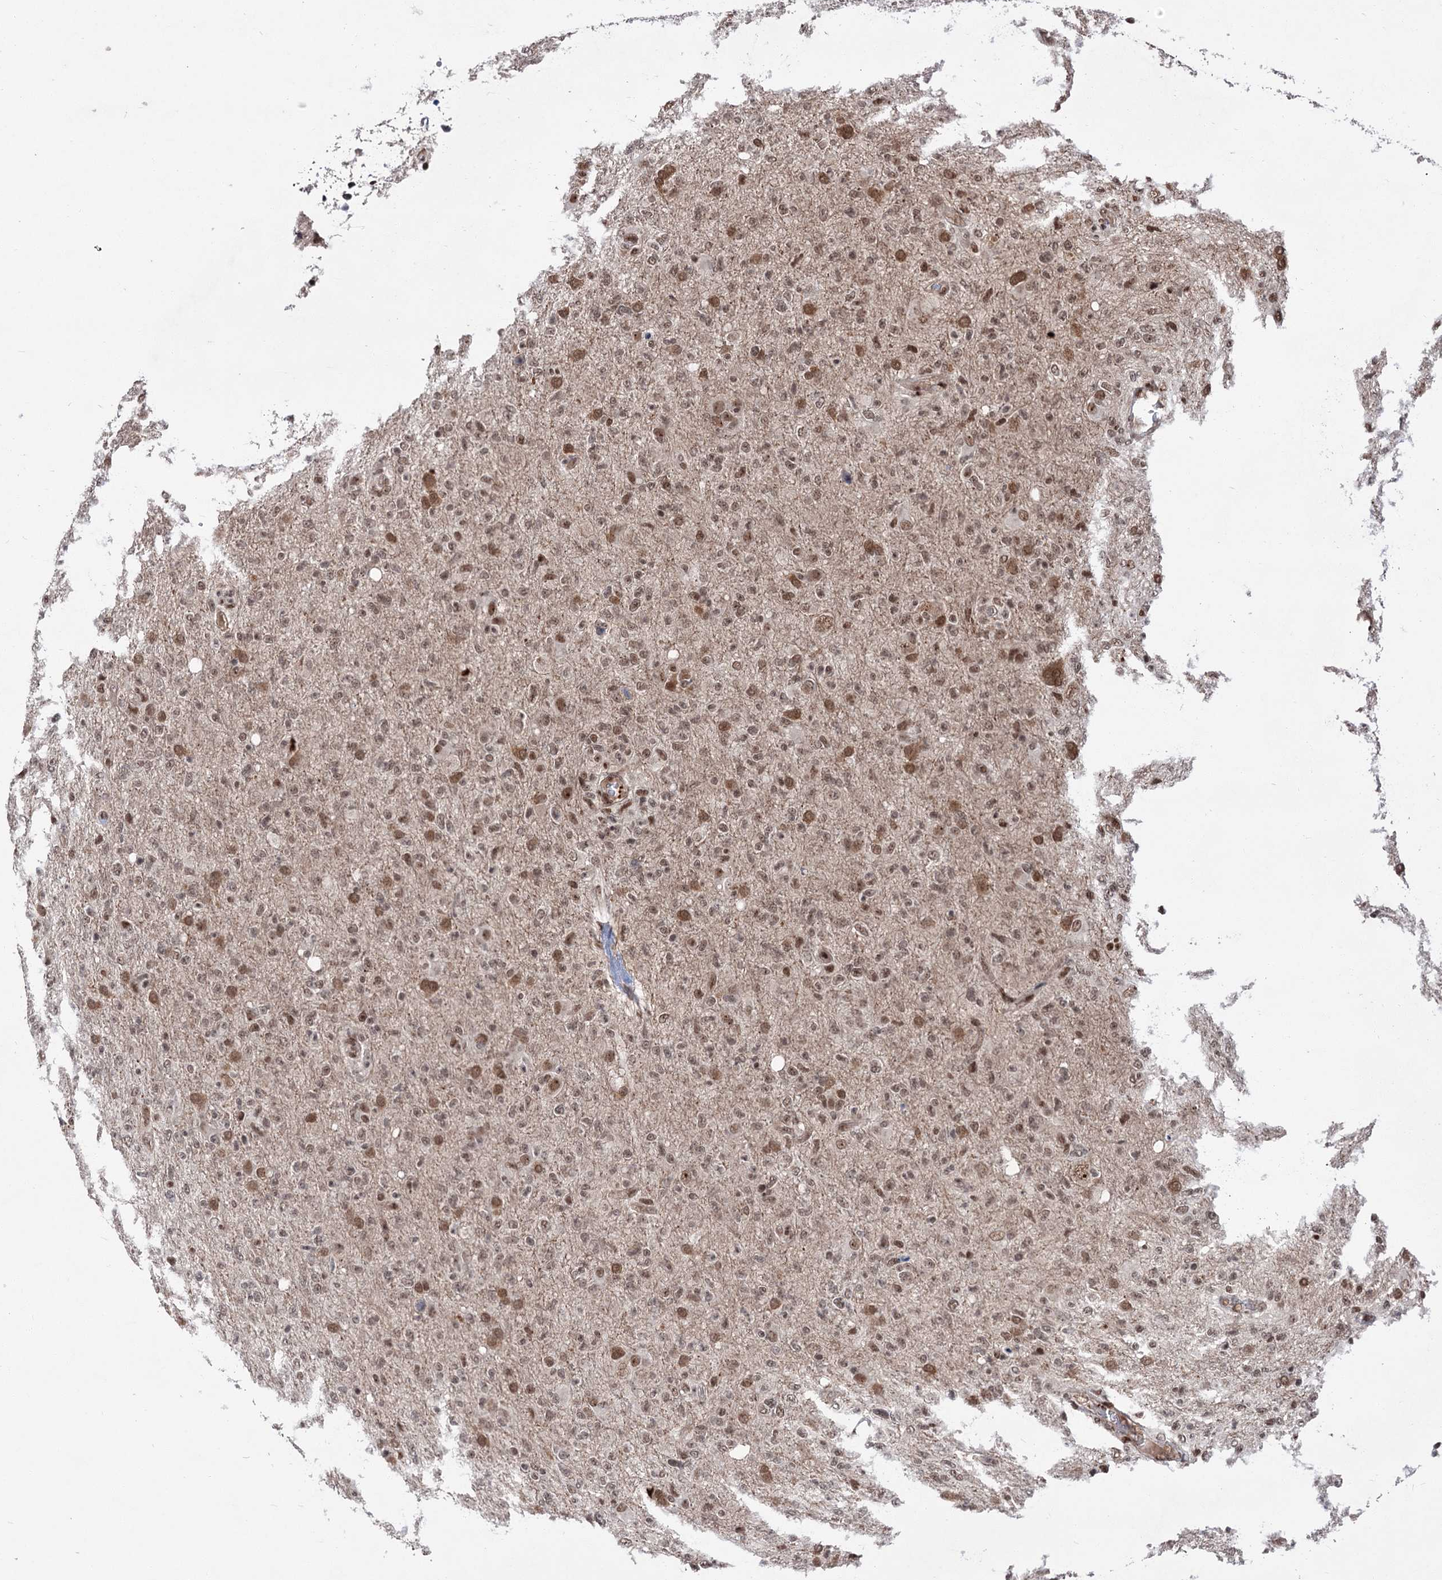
{"staining": {"intensity": "moderate", "quantity": "25%-75%", "location": "nuclear"}, "tissue": "glioma", "cell_type": "Tumor cells", "image_type": "cancer", "snomed": [{"axis": "morphology", "description": "Glioma, malignant, High grade"}, {"axis": "topography", "description": "Brain"}], "caption": "High-magnification brightfield microscopy of glioma stained with DAB (brown) and counterstained with hematoxylin (blue). tumor cells exhibit moderate nuclear expression is present in about25%-75% of cells.", "gene": "MAML1", "patient": {"sex": "female", "age": 57}}